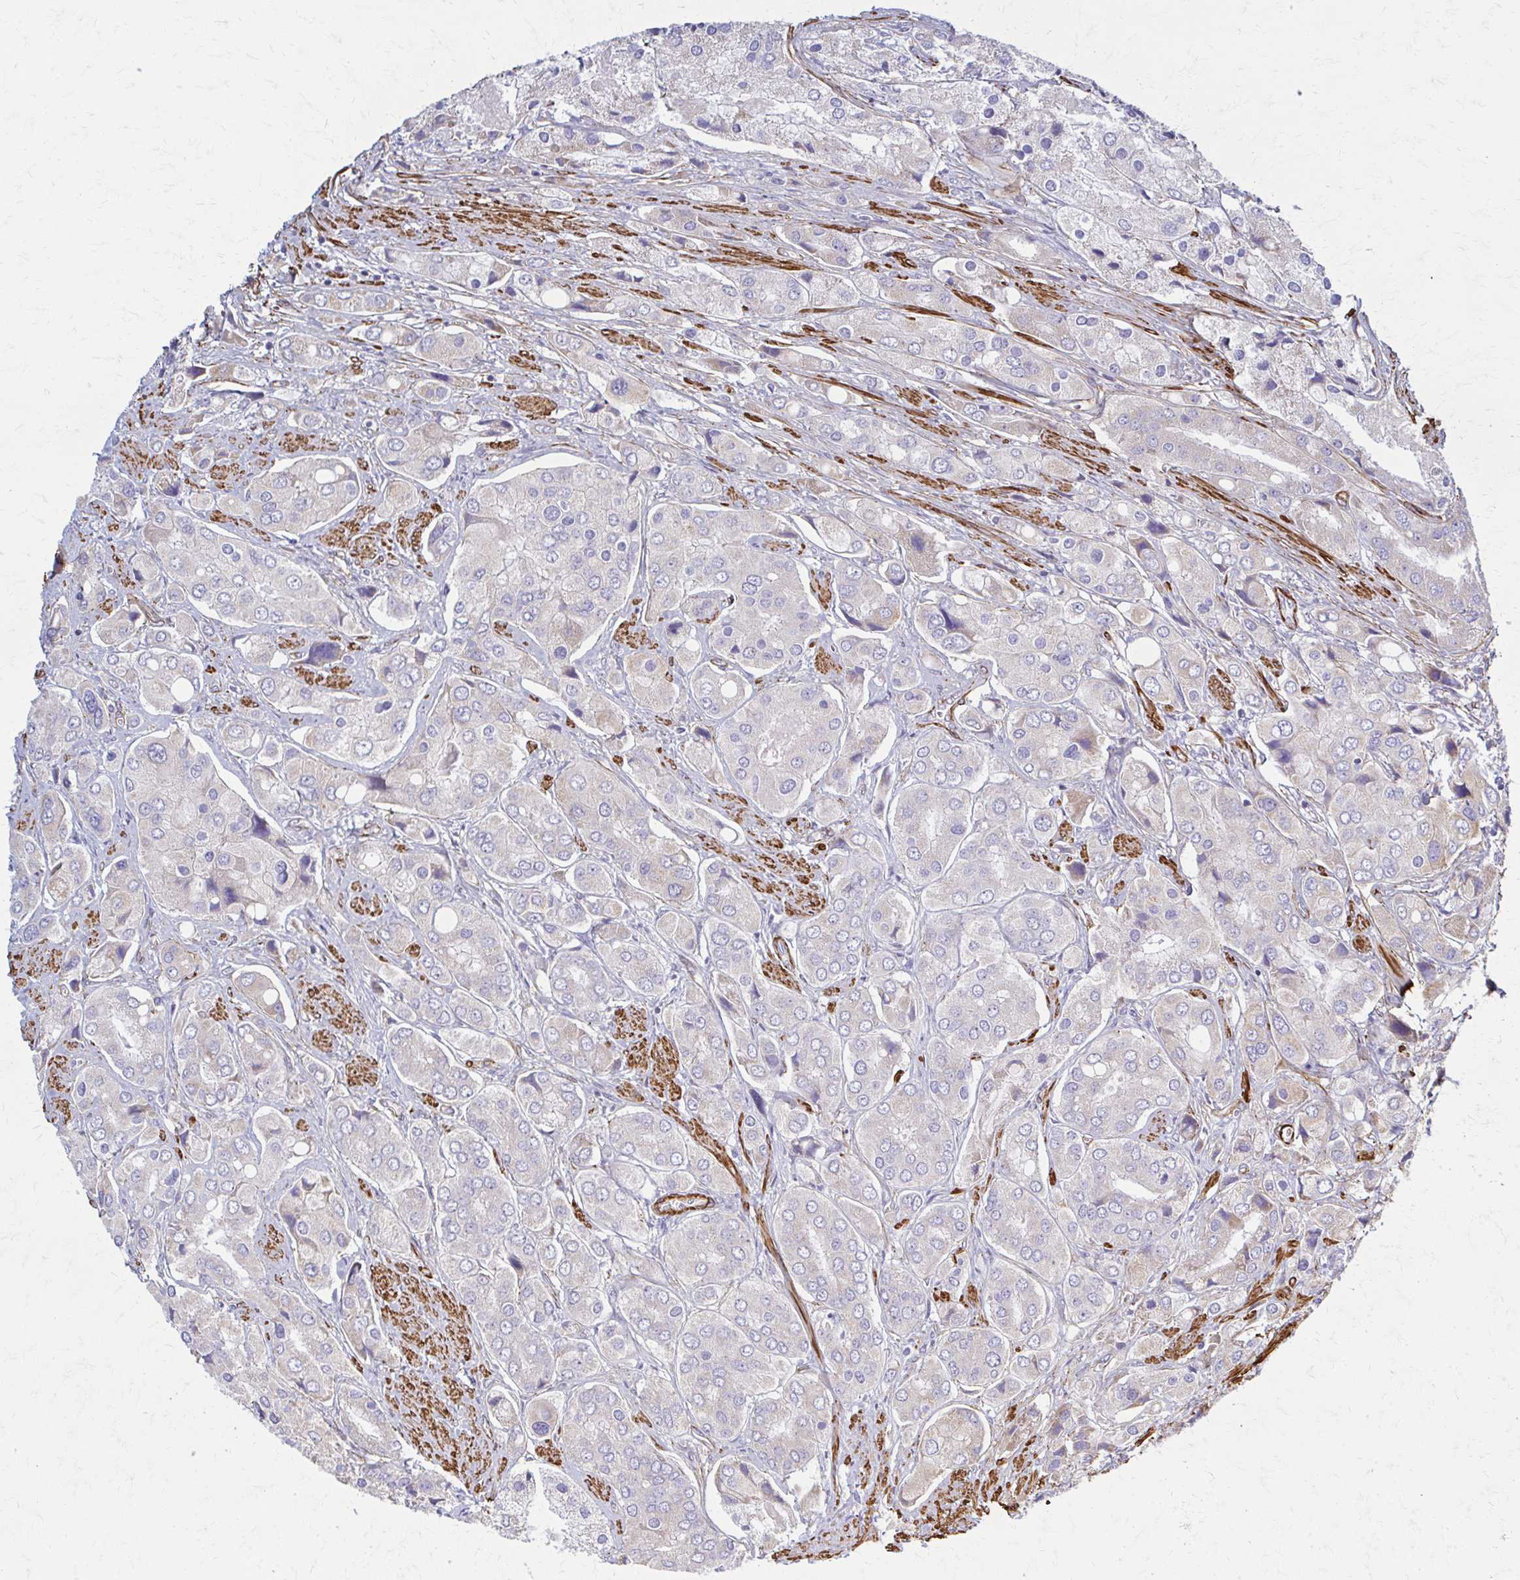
{"staining": {"intensity": "negative", "quantity": "none", "location": "none"}, "tissue": "prostate cancer", "cell_type": "Tumor cells", "image_type": "cancer", "snomed": [{"axis": "morphology", "description": "Adenocarcinoma, Low grade"}, {"axis": "topography", "description": "Prostate"}], "caption": "Immunohistochemical staining of prostate adenocarcinoma (low-grade) exhibits no significant positivity in tumor cells.", "gene": "TIMMDC1", "patient": {"sex": "male", "age": 69}}